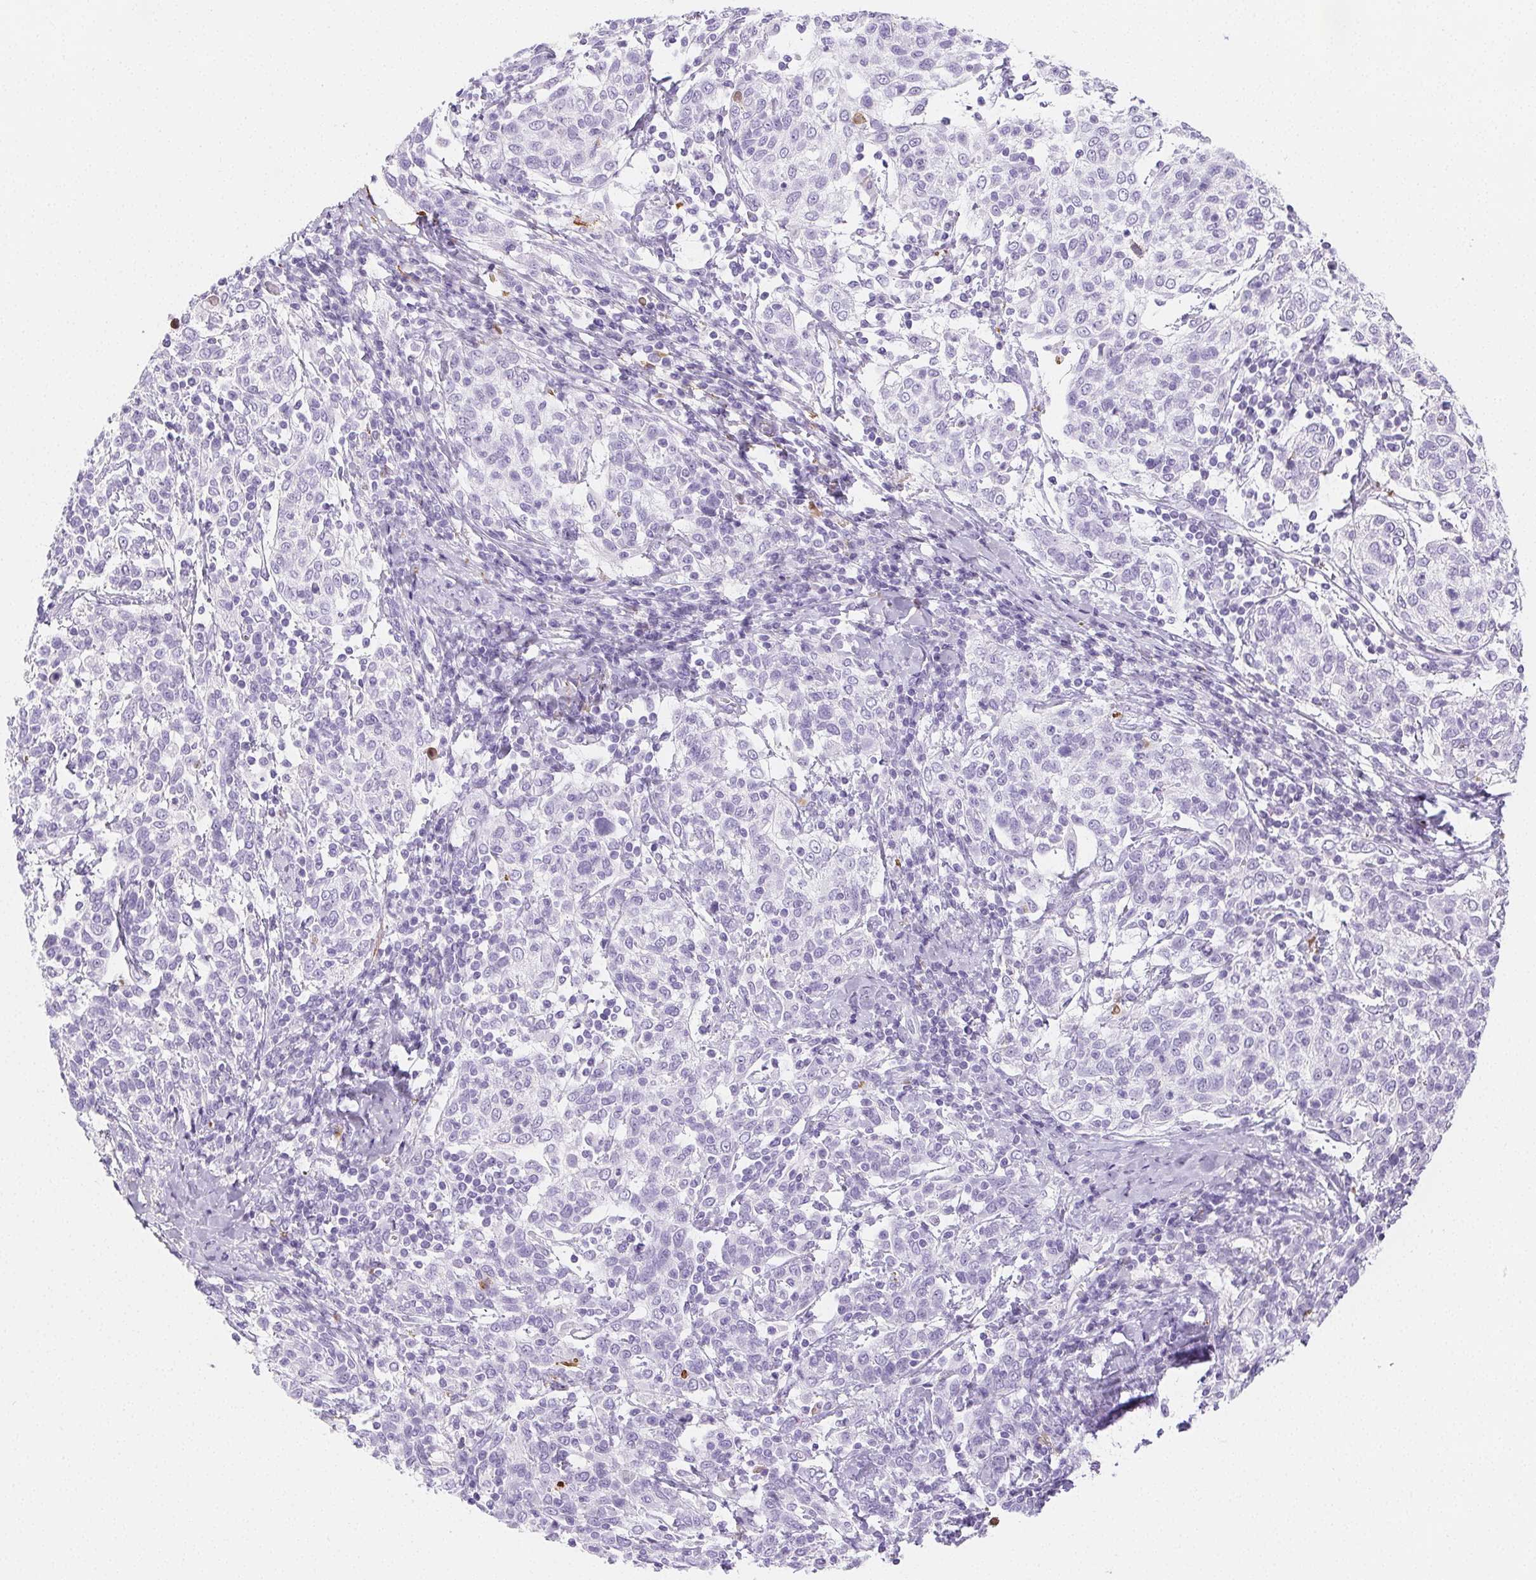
{"staining": {"intensity": "negative", "quantity": "none", "location": "none"}, "tissue": "cervical cancer", "cell_type": "Tumor cells", "image_type": "cancer", "snomed": [{"axis": "morphology", "description": "Squamous cell carcinoma, NOS"}, {"axis": "topography", "description": "Cervix"}], "caption": "Immunohistochemistry of human squamous cell carcinoma (cervical) shows no expression in tumor cells.", "gene": "VTN", "patient": {"sex": "female", "age": 61}}